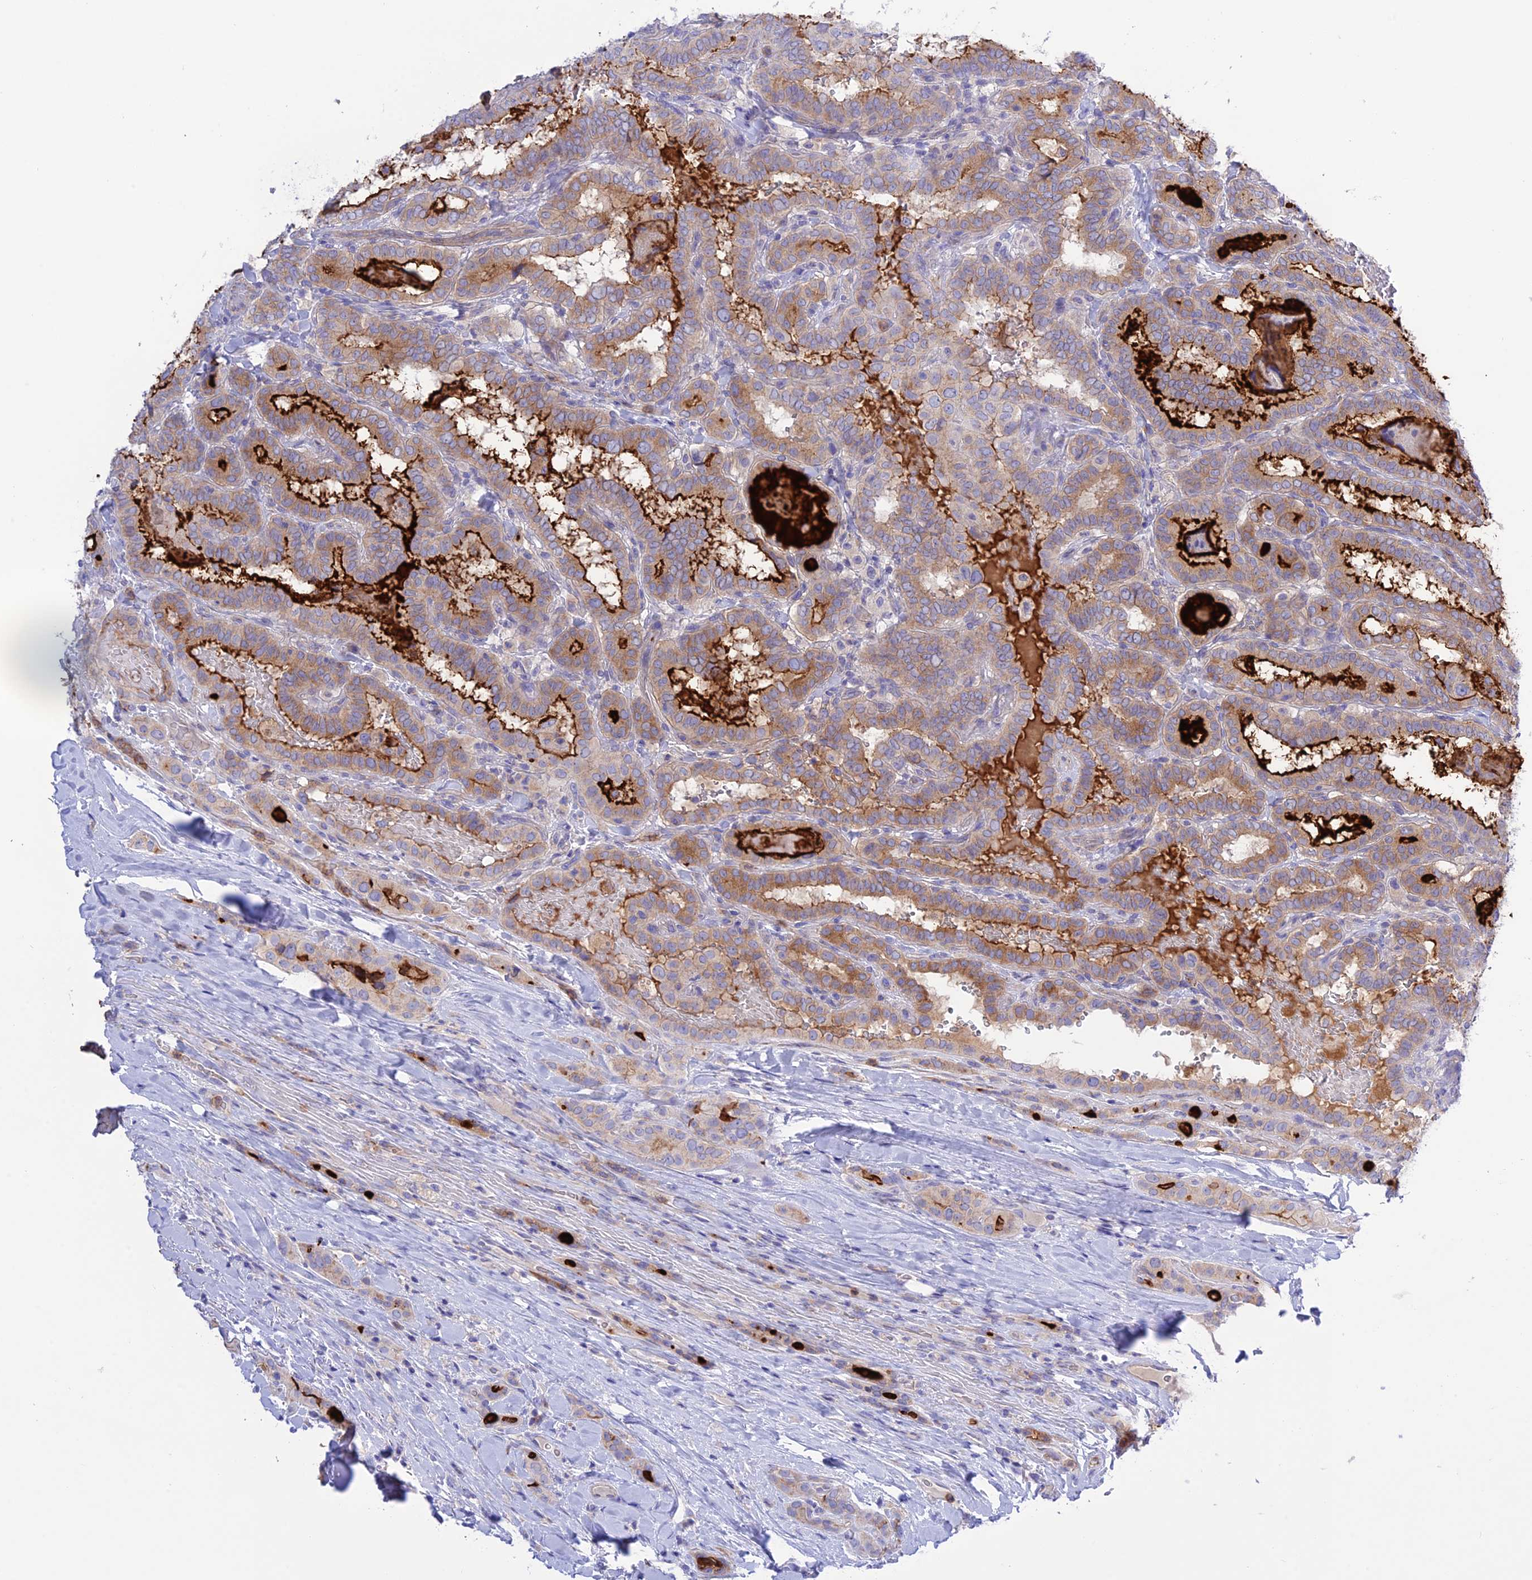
{"staining": {"intensity": "moderate", "quantity": ">75%", "location": "cytoplasmic/membranous"}, "tissue": "thyroid cancer", "cell_type": "Tumor cells", "image_type": "cancer", "snomed": [{"axis": "morphology", "description": "Papillary adenocarcinoma, NOS"}, {"axis": "topography", "description": "Thyroid gland"}], "caption": "Immunohistochemical staining of human thyroid cancer (papillary adenocarcinoma) reveals medium levels of moderate cytoplasmic/membranous protein staining in approximately >75% of tumor cells.", "gene": "CHSY3", "patient": {"sex": "female", "age": 72}}